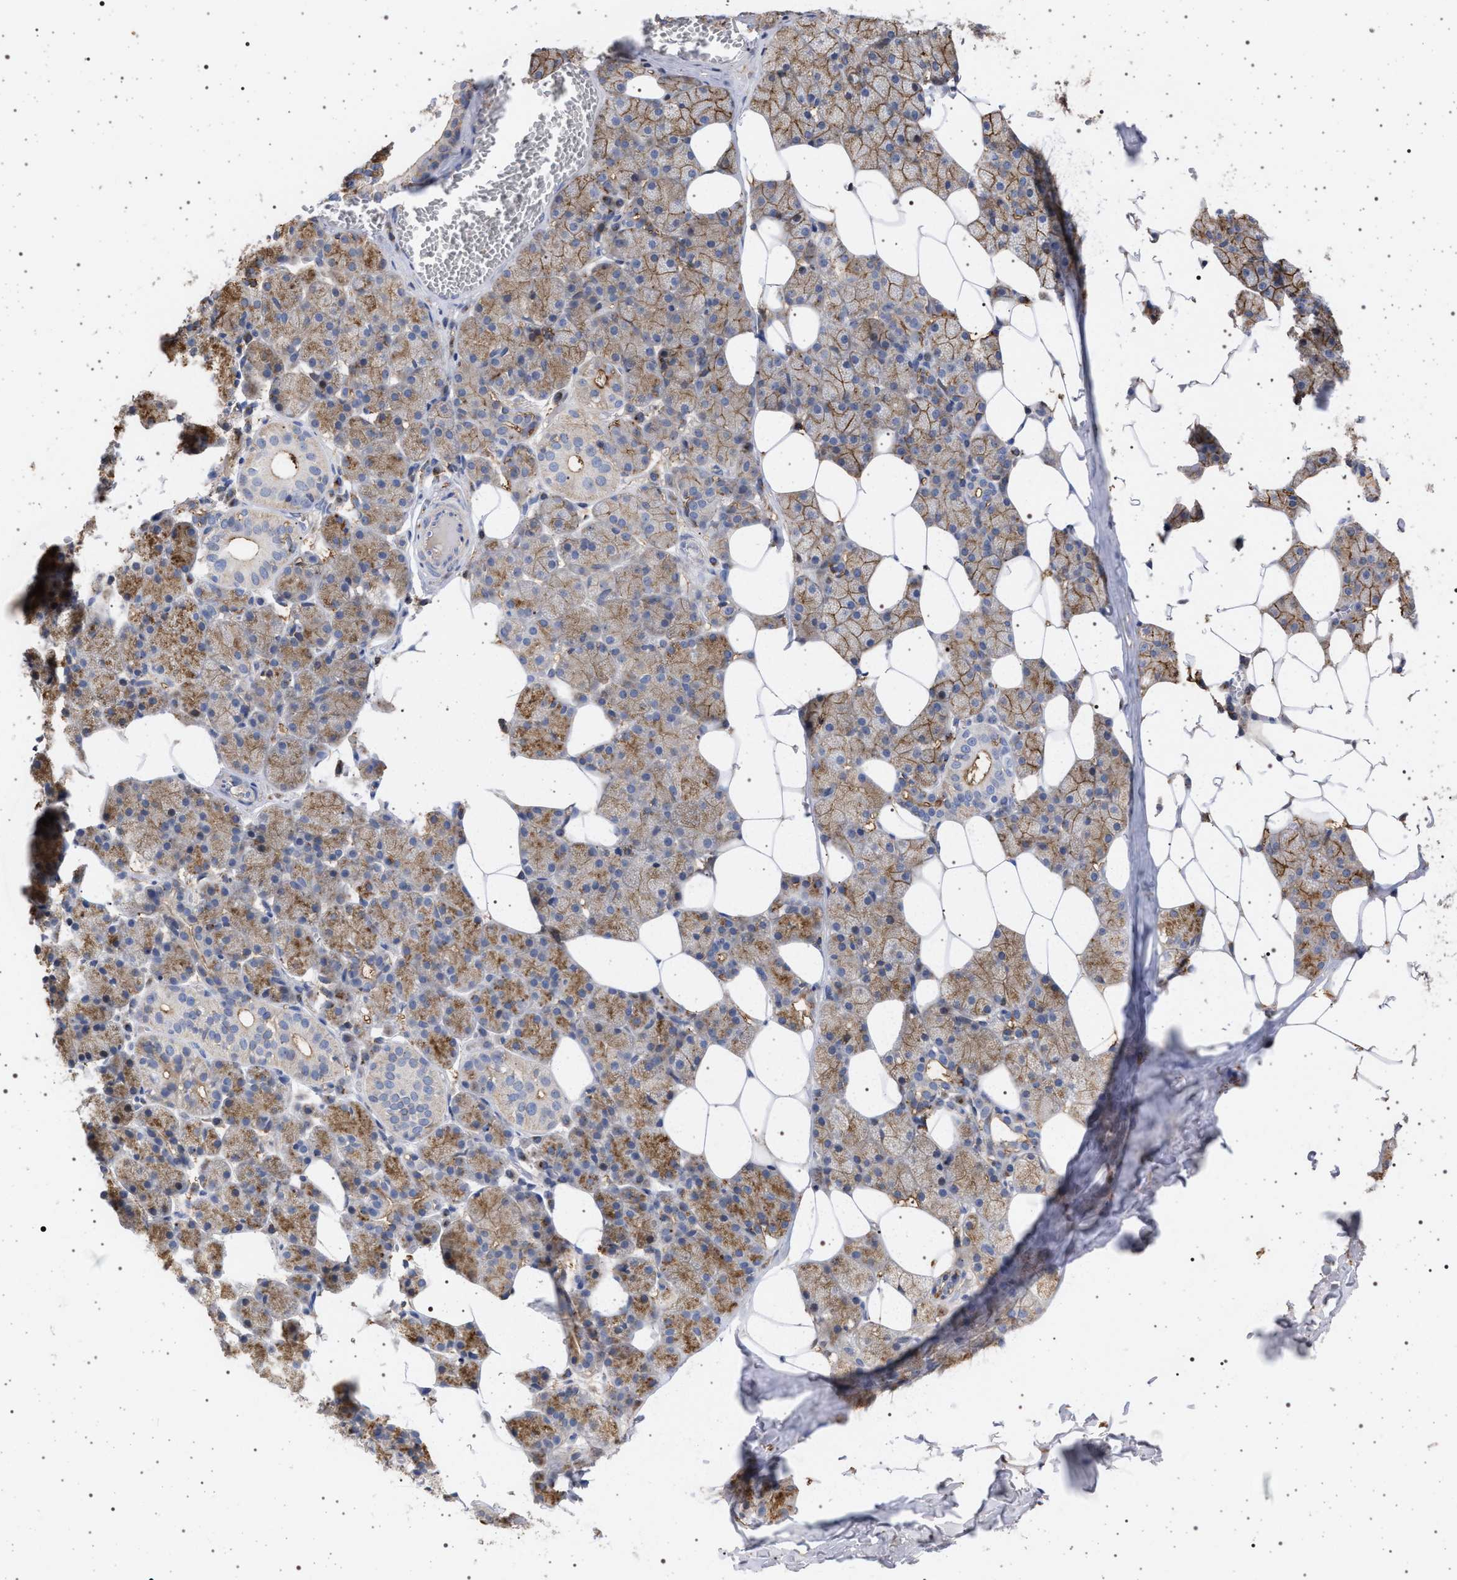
{"staining": {"intensity": "moderate", "quantity": "25%-75%", "location": "cytoplasmic/membranous"}, "tissue": "salivary gland", "cell_type": "Glandular cells", "image_type": "normal", "snomed": [{"axis": "morphology", "description": "Normal tissue, NOS"}, {"axis": "topography", "description": "Salivary gland"}], "caption": "Human salivary gland stained for a protein (brown) reveals moderate cytoplasmic/membranous positive positivity in about 25%-75% of glandular cells.", "gene": "PLG", "patient": {"sex": "female", "age": 33}}